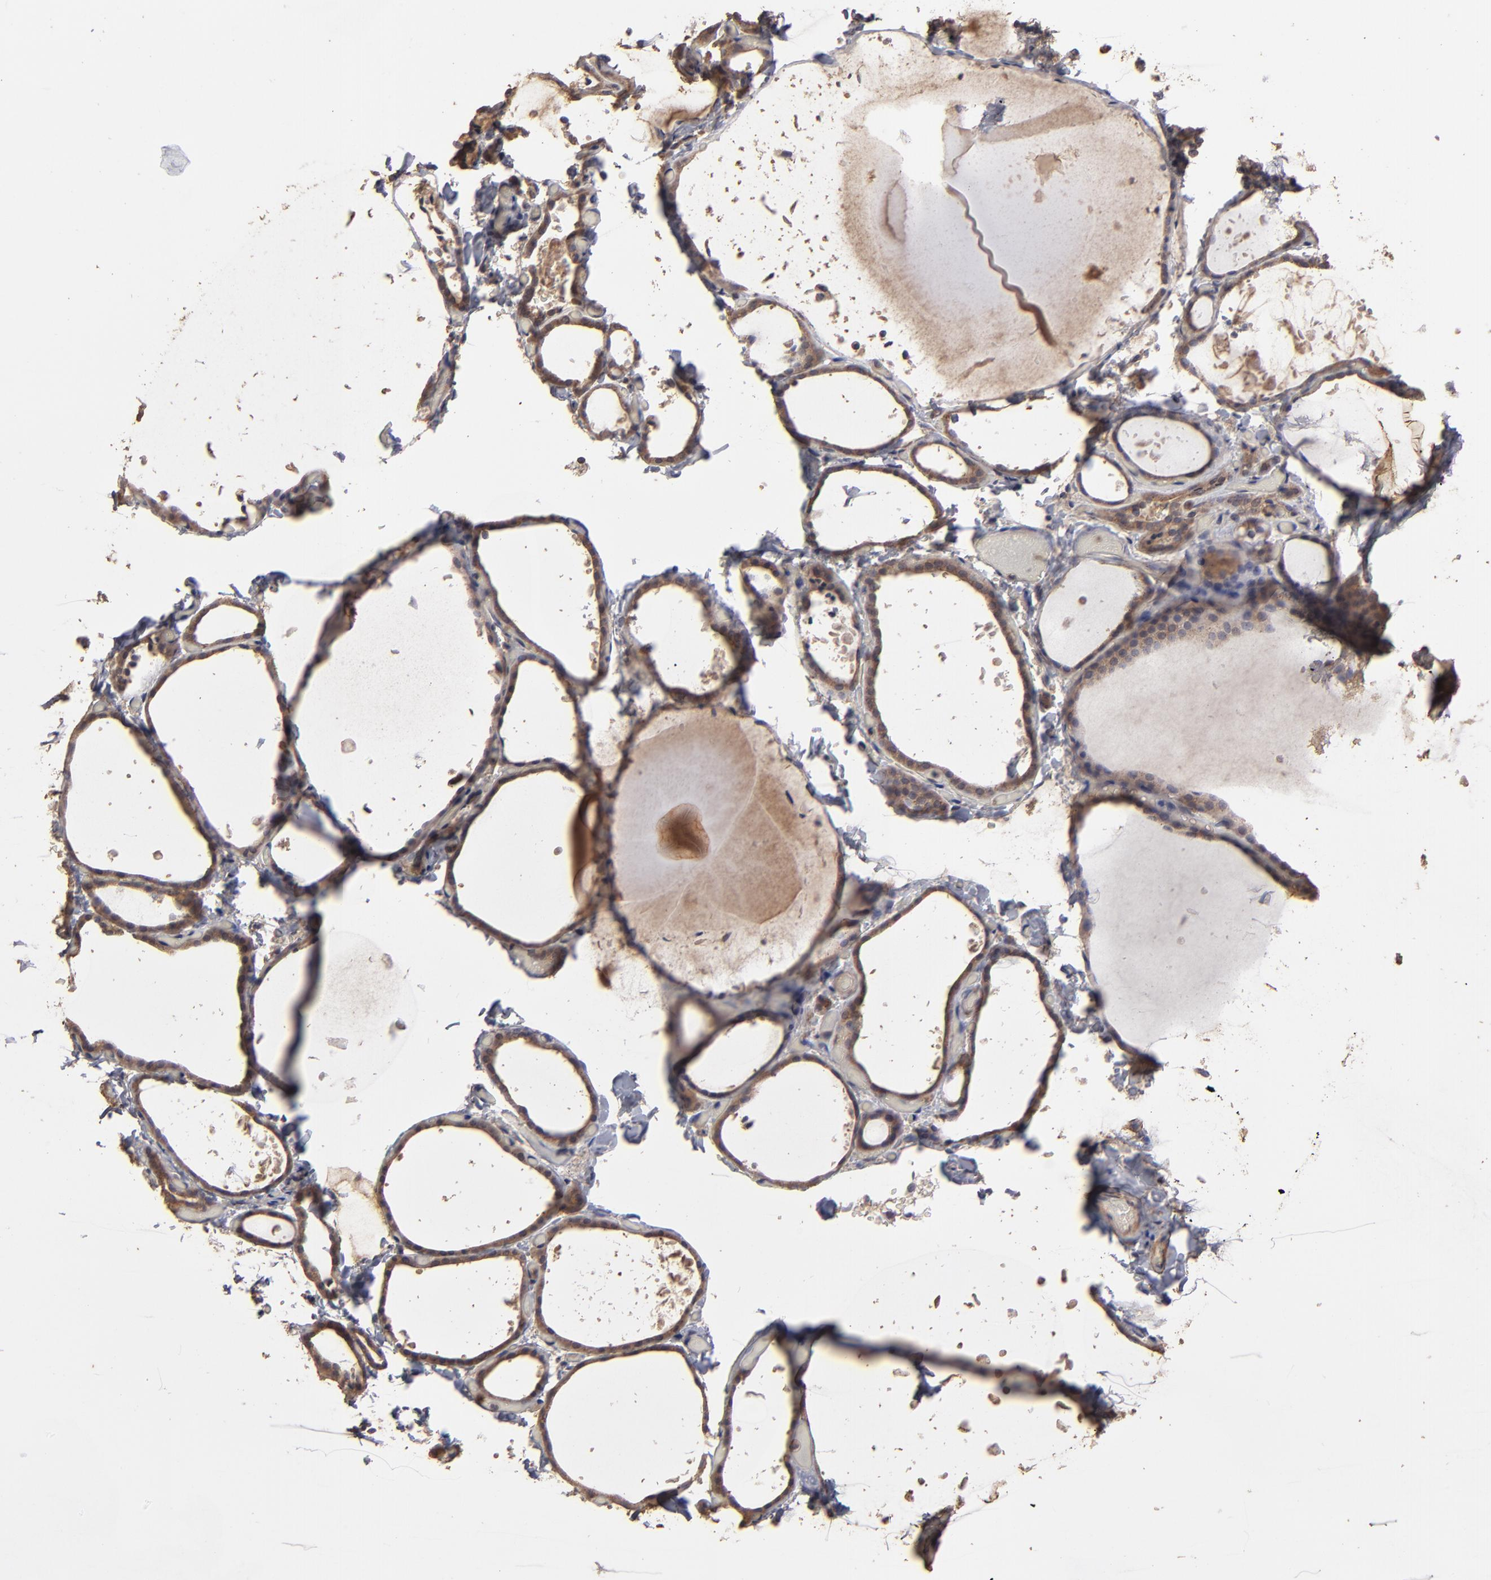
{"staining": {"intensity": "moderate", "quantity": ">75%", "location": "cytoplasmic/membranous"}, "tissue": "thyroid gland", "cell_type": "Glandular cells", "image_type": "normal", "snomed": [{"axis": "morphology", "description": "Normal tissue, NOS"}, {"axis": "topography", "description": "Thyroid gland"}], "caption": "Protein expression analysis of unremarkable human thyroid gland reveals moderate cytoplasmic/membranous expression in about >75% of glandular cells. (DAB (3,3'-diaminobenzidine) IHC with brightfield microscopy, high magnification).", "gene": "MMP2", "patient": {"sex": "female", "age": 22}}